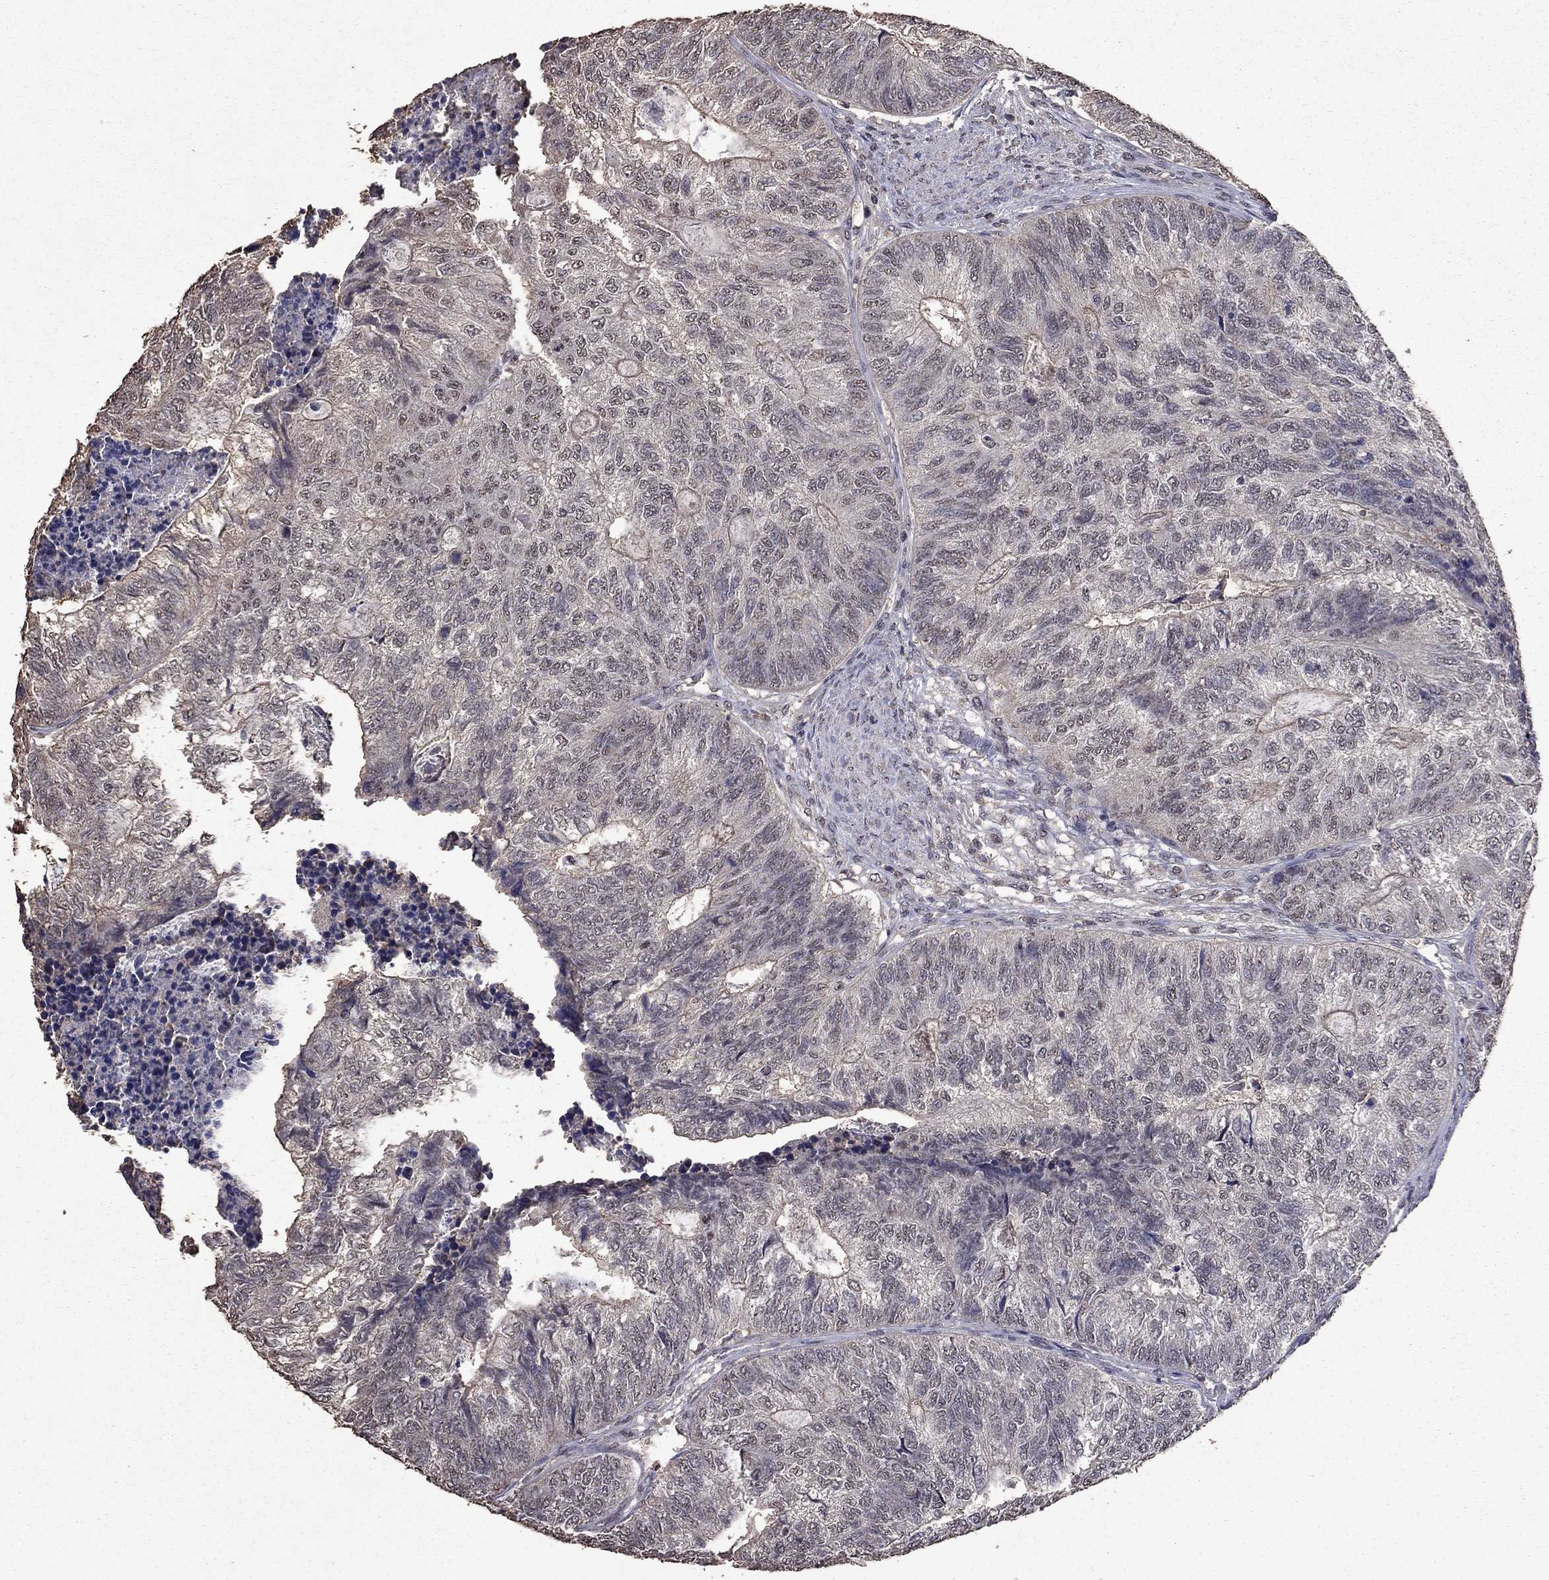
{"staining": {"intensity": "negative", "quantity": "none", "location": "none"}, "tissue": "colorectal cancer", "cell_type": "Tumor cells", "image_type": "cancer", "snomed": [{"axis": "morphology", "description": "Adenocarcinoma, NOS"}, {"axis": "topography", "description": "Colon"}], "caption": "IHC histopathology image of colorectal cancer (adenocarcinoma) stained for a protein (brown), which exhibits no staining in tumor cells.", "gene": "SERPINA5", "patient": {"sex": "female", "age": 67}}